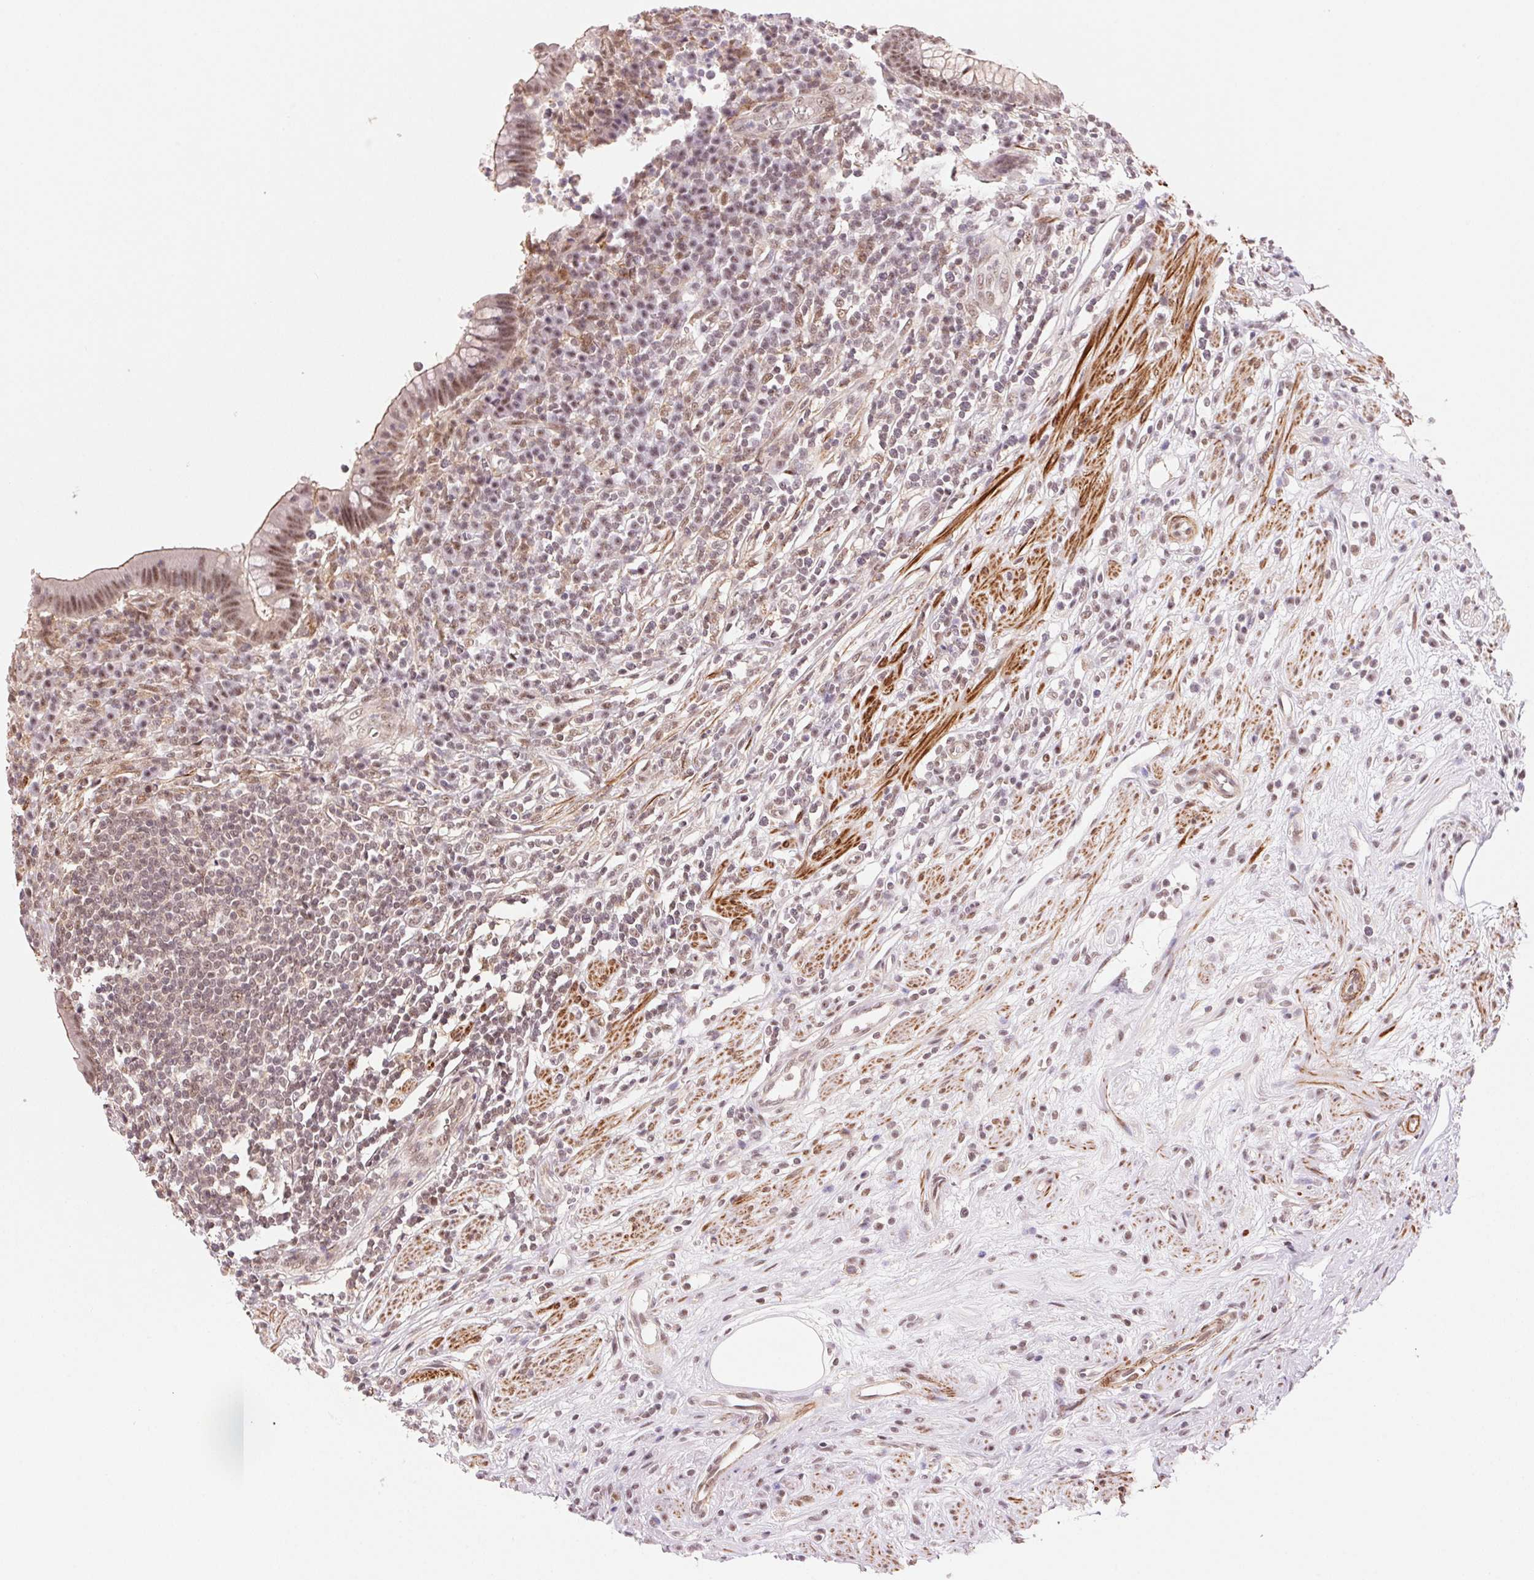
{"staining": {"intensity": "weak", "quantity": ">75%", "location": "cytoplasmic/membranous,nuclear"}, "tissue": "appendix", "cell_type": "Glandular cells", "image_type": "normal", "snomed": [{"axis": "morphology", "description": "Normal tissue, NOS"}, {"axis": "topography", "description": "Appendix"}], "caption": "Appendix stained with immunohistochemistry demonstrates weak cytoplasmic/membranous,nuclear positivity in about >75% of glandular cells. The staining was performed using DAB (3,3'-diaminobenzidine) to visualize the protein expression in brown, while the nuclei were stained in blue with hematoxylin (Magnification: 20x).", "gene": "HNRNPDL", "patient": {"sex": "female", "age": 56}}